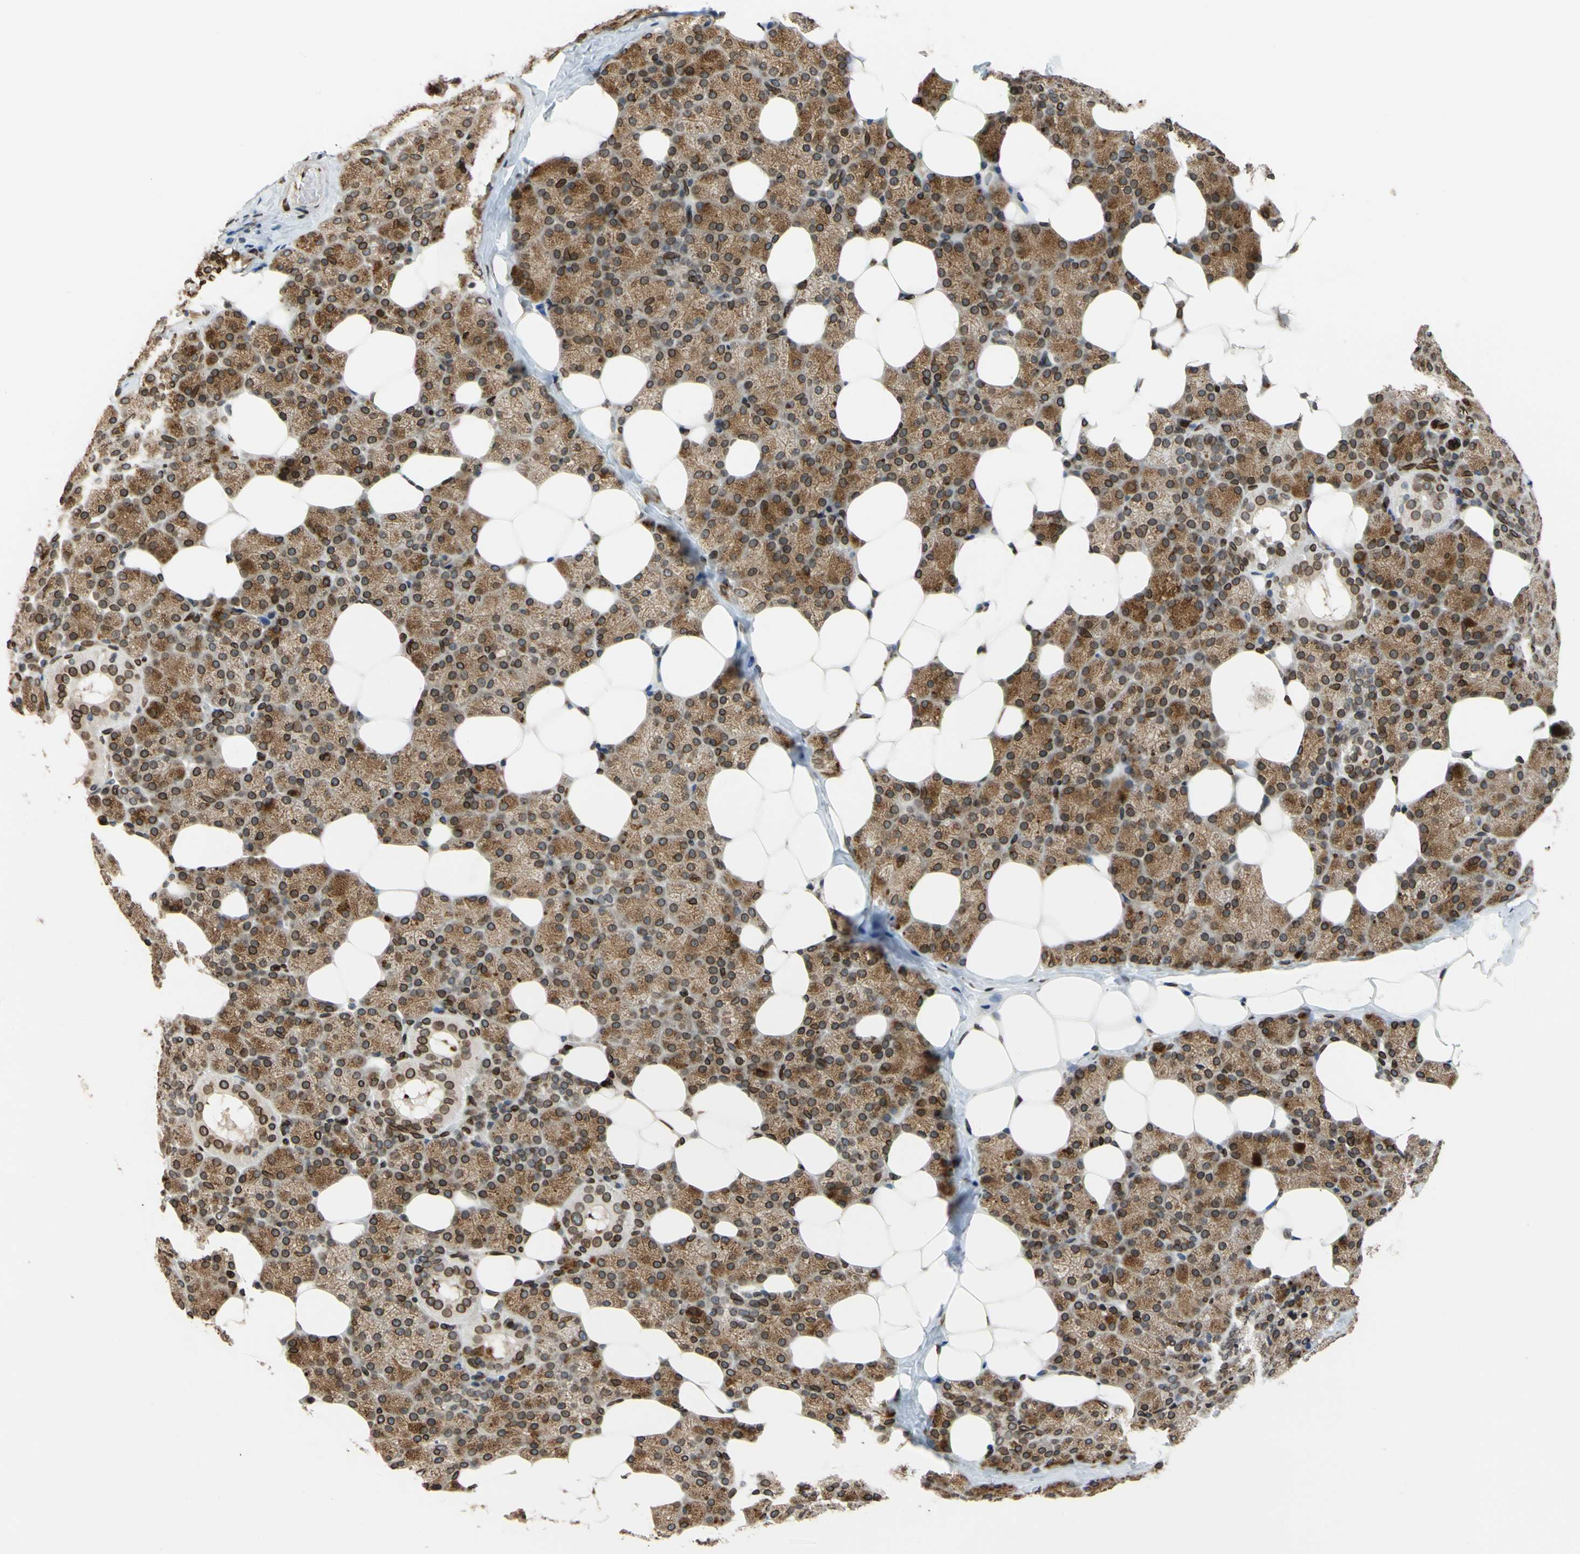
{"staining": {"intensity": "strong", "quantity": ">75%", "location": "cytoplasmic/membranous,nuclear"}, "tissue": "salivary gland", "cell_type": "Glandular cells", "image_type": "normal", "snomed": [{"axis": "morphology", "description": "Normal tissue, NOS"}, {"axis": "topography", "description": "Lymph node"}, {"axis": "topography", "description": "Salivary gland"}], "caption": "A micrograph of human salivary gland stained for a protein demonstrates strong cytoplasmic/membranous,nuclear brown staining in glandular cells. The protein is shown in brown color, while the nuclei are stained blue.", "gene": "SUN1", "patient": {"sex": "male", "age": 8}}